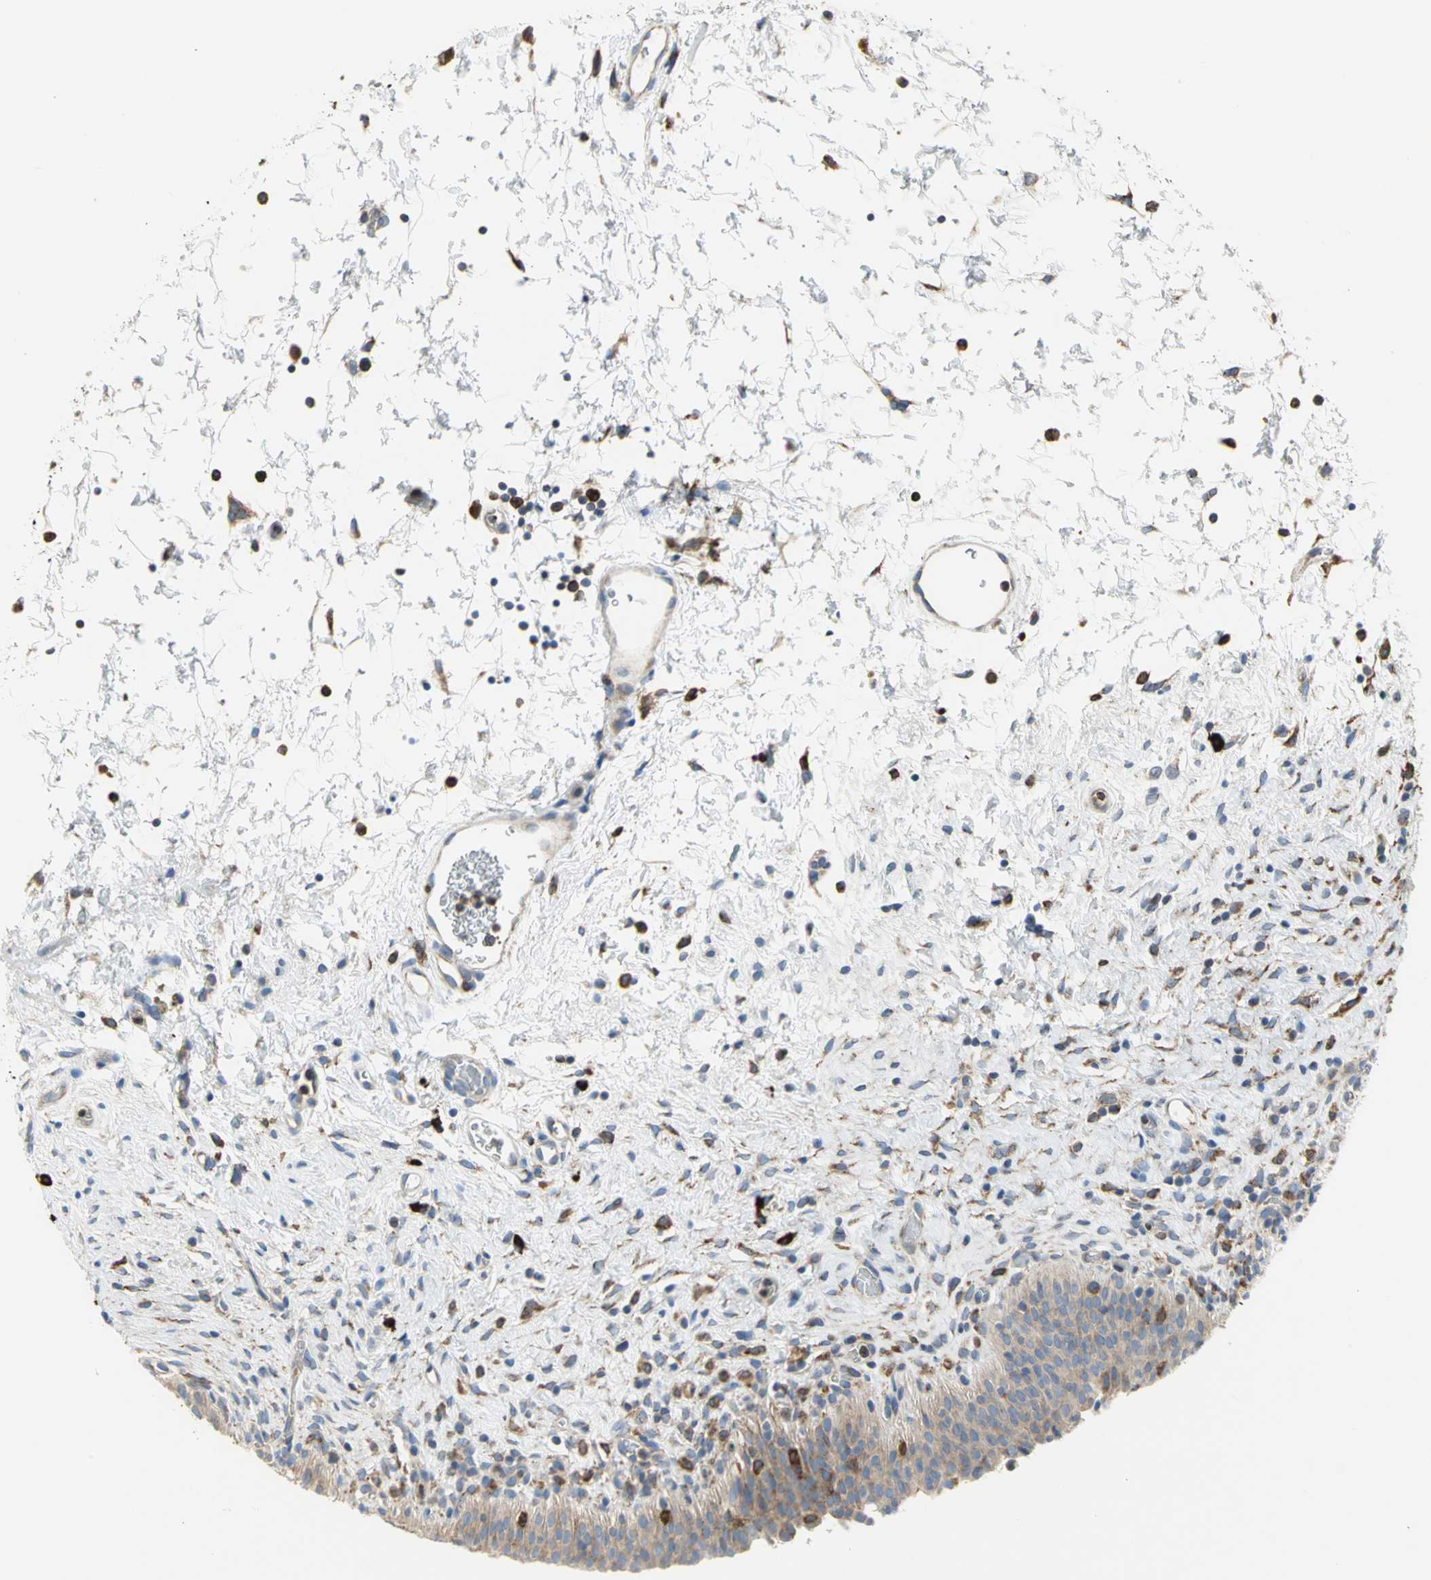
{"staining": {"intensity": "moderate", "quantity": ">75%", "location": "cytoplasmic/membranous"}, "tissue": "urinary bladder", "cell_type": "Urothelial cells", "image_type": "normal", "snomed": [{"axis": "morphology", "description": "Normal tissue, NOS"}, {"axis": "topography", "description": "Urinary bladder"}], "caption": "Protein expression analysis of benign human urinary bladder reveals moderate cytoplasmic/membranous positivity in approximately >75% of urothelial cells.", "gene": "SDF2L1", "patient": {"sex": "male", "age": 51}}